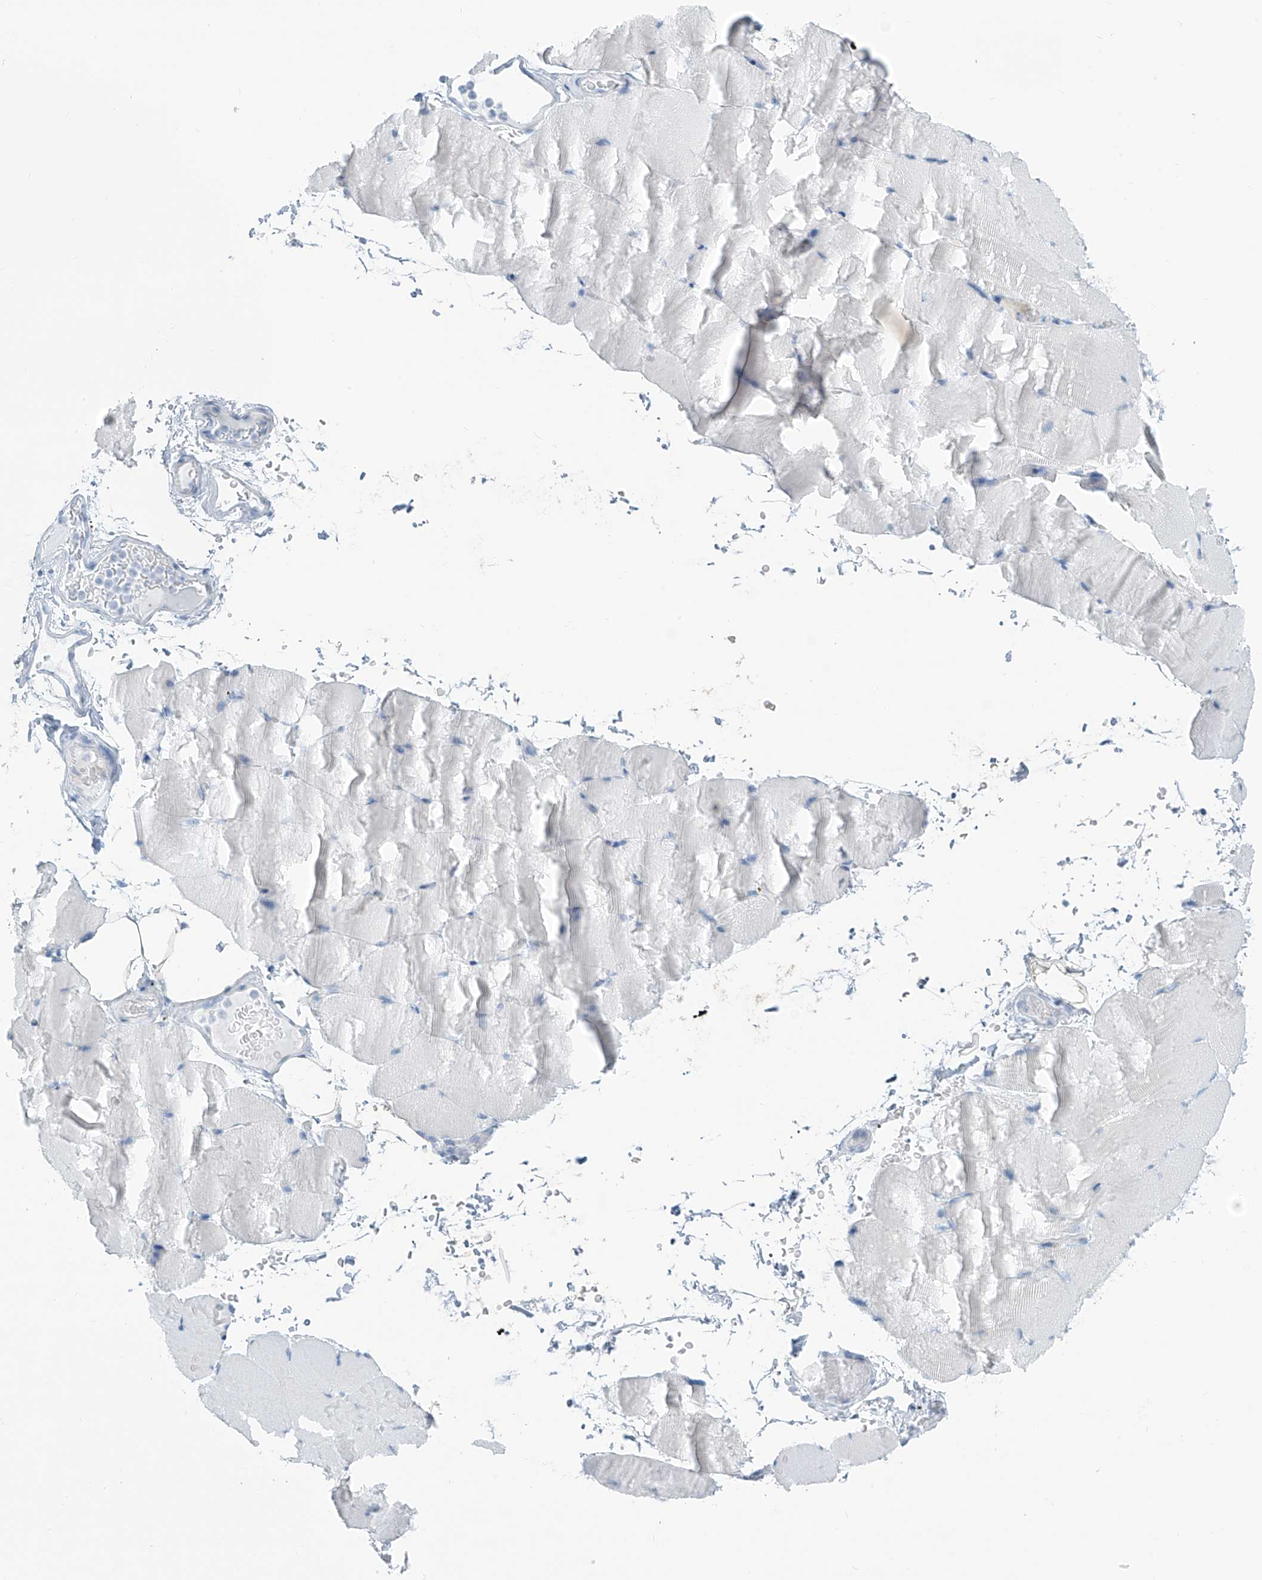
{"staining": {"intensity": "negative", "quantity": "none", "location": "none"}, "tissue": "skeletal muscle", "cell_type": "Myocytes", "image_type": "normal", "snomed": [{"axis": "morphology", "description": "Normal tissue, NOS"}, {"axis": "topography", "description": "Skeletal muscle"}, {"axis": "topography", "description": "Parathyroid gland"}], "caption": "Unremarkable skeletal muscle was stained to show a protein in brown. There is no significant staining in myocytes. The staining was performed using DAB (3,3'-diaminobenzidine) to visualize the protein expression in brown, while the nuclei were stained in blue with hematoxylin (Magnification: 20x).", "gene": "SGO2", "patient": {"sex": "female", "age": 37}}